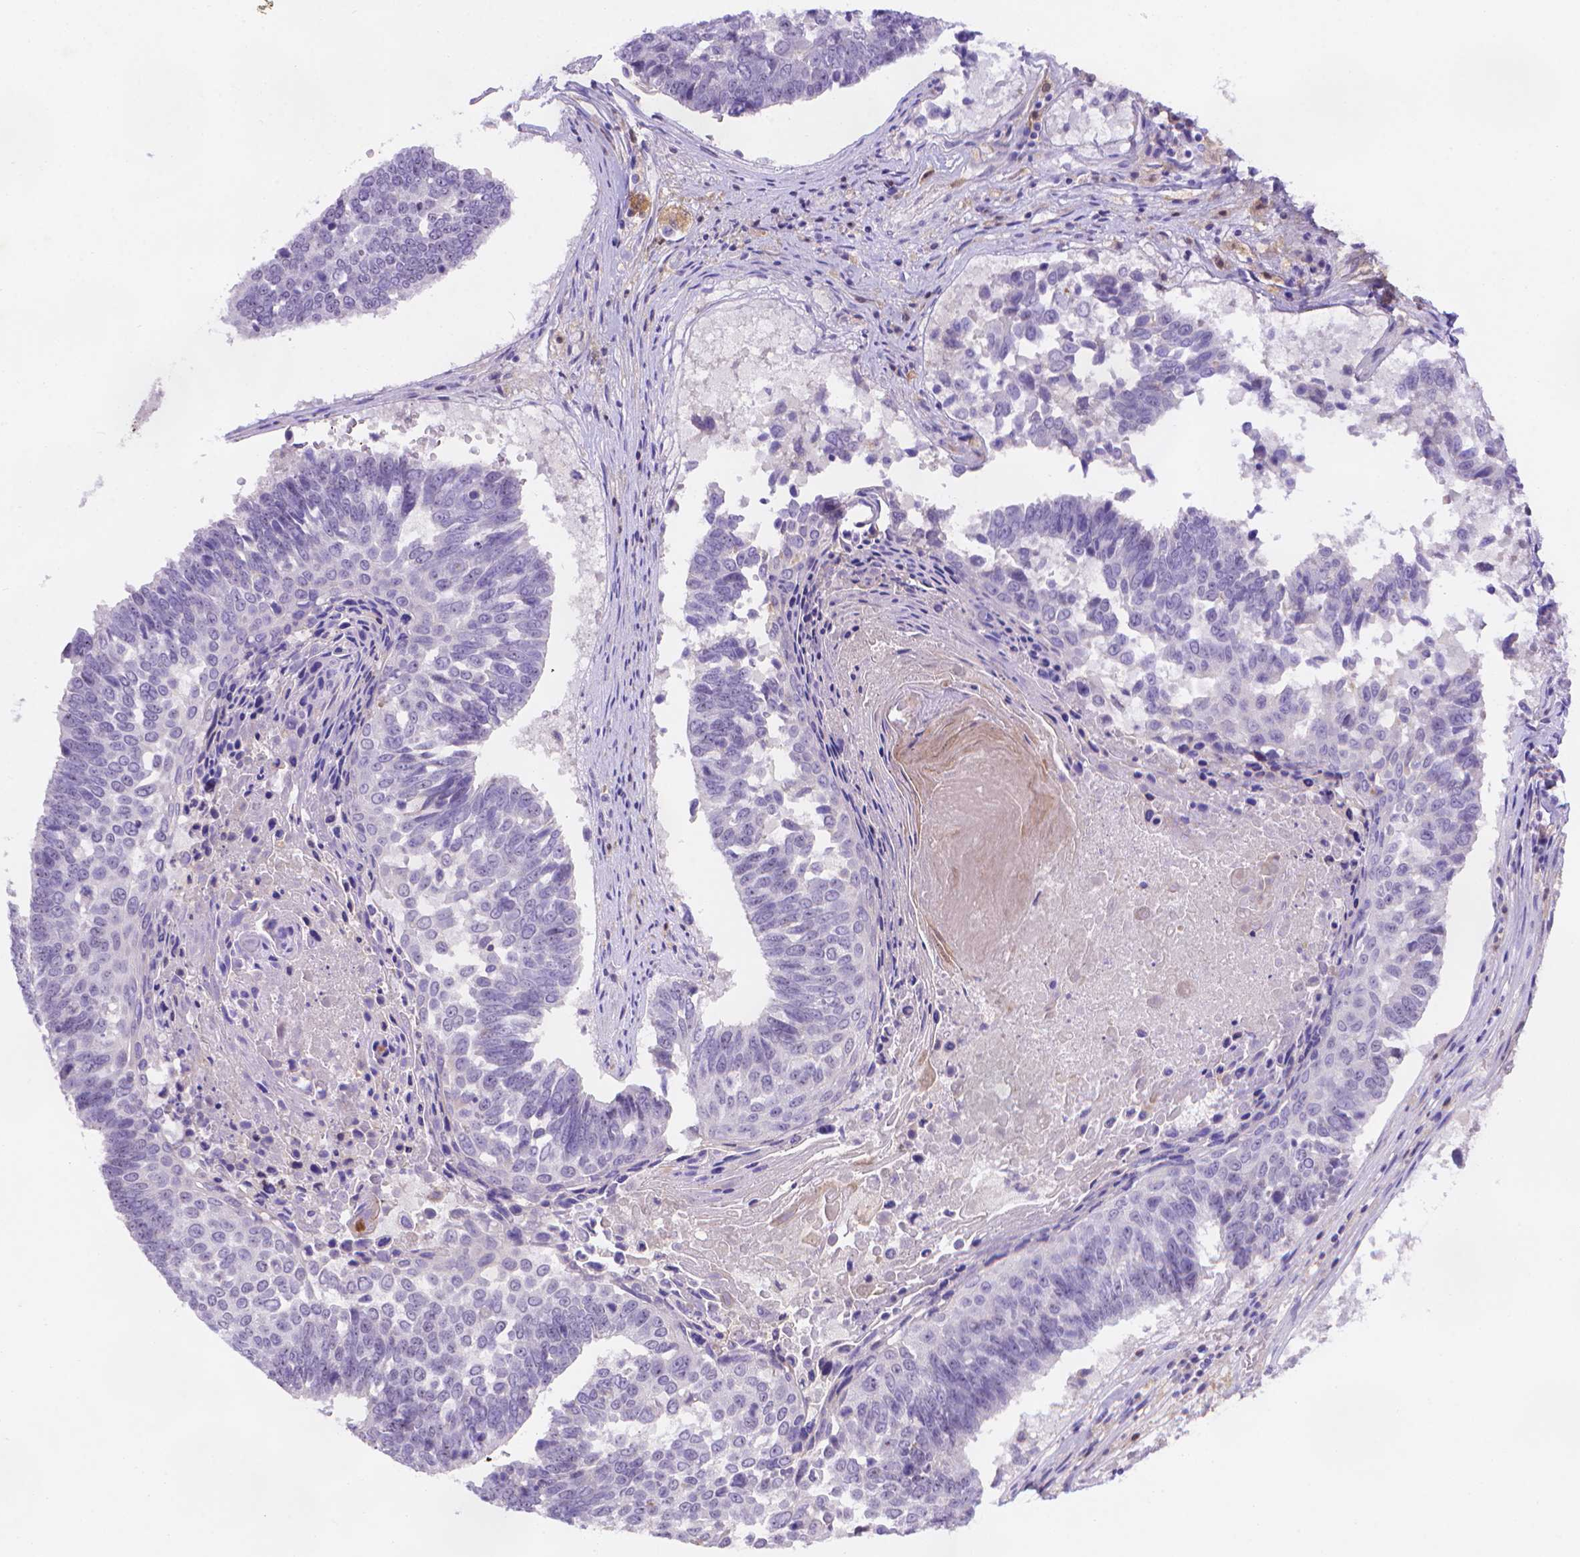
{"staining": {"intensity": "negative", "quantity": "none", "location": "none"}, "tissue": "lung cancer", "cell_type": "Tumor cells", "image_type": "cancer", "snomed": [{"axis": "morphology", "description": "Squamous cell carcinoma, NOS"}, {"axis": "topography", "description": "Lung"}], "caption": "Immunohistochemistry photomicrograph of neoplastic tissue: human squamous cell carcinoma (lung) stained with DAB exhibits no significant protein expression in tumor cells.", "gene": "FGD2", "patient": {"sex": "male", "age": 73}}